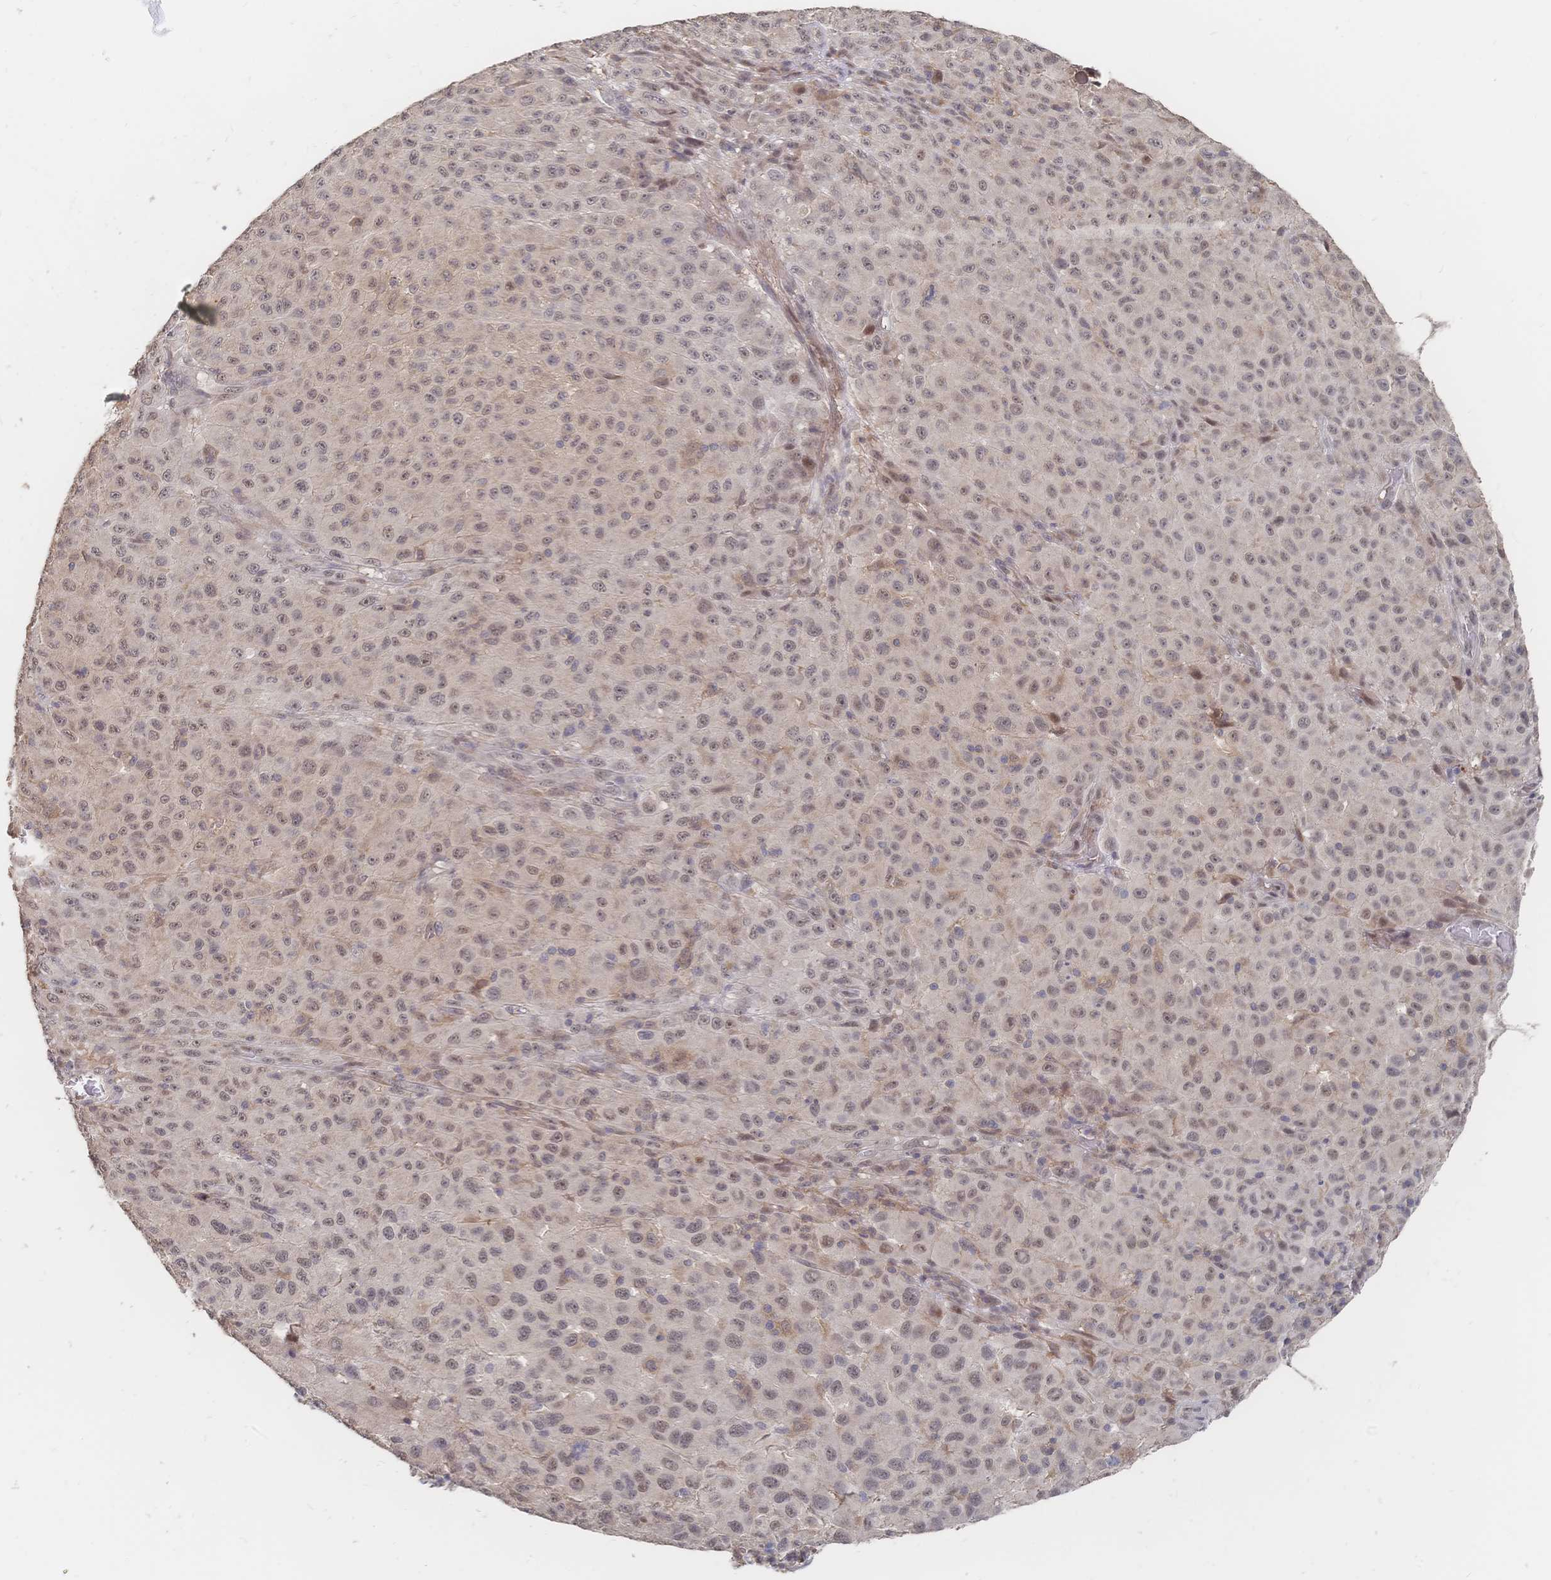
{"staining": {"intensity": "weak", "quantity": ">75%", "location": "nuclear"}, "tissue": "melanoma", "cell_type": "Tumor cells", "image_type": "cancer", "snomed": [{"axis": "morphology", "description": "Malignant melanoma, NOS"}, {"axis": "topography", "description": "Skin"}], "caption": "A photomicrograph of human melanoma stained for a protein exhibits weak nuclear brown staining in tumor cells. Nuclei are stained in blue.", "gene": "LRP5", "patient": {"sex": "male", "age": 73}}